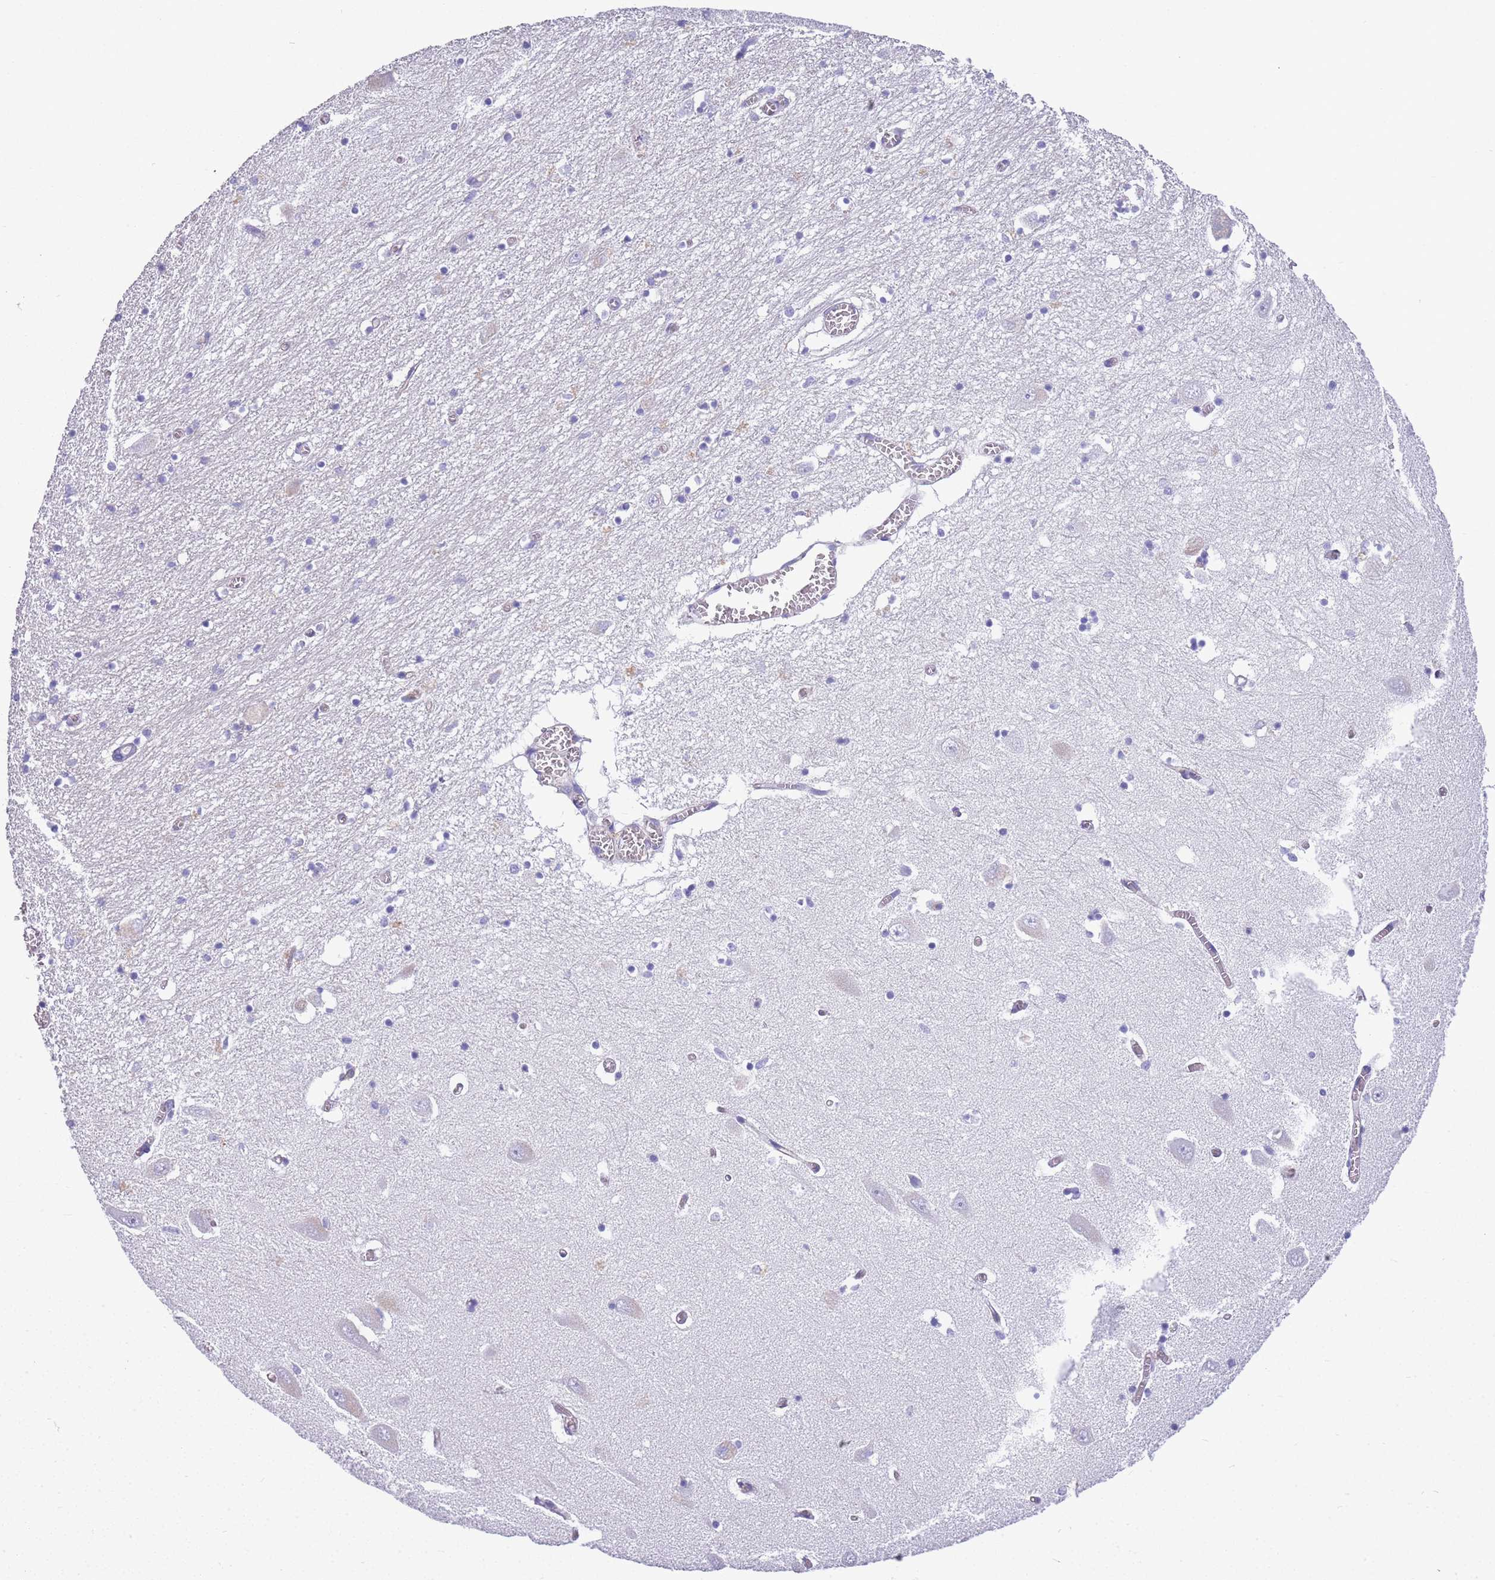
{"staining": {"intensity": "negative", "quantity": "none", "location": "none"}, "tissue": "hippocampus", "cell_type": "Glial cells", "image_type": "normal", "snomed": [{"axis": "morphology", "description": "Normal tissue, NOS"}, {"axis": "topography", "description": "Hippocampus"}], "caption": "A histopathology image of hippocampus stained for a protein shows no brown staining in glial cells. (DAB immunohistochemistry visualized using brightfield microscopy, high magnification).", "gene": "CTRC", "patient": {"sex": "male", "age": 70}}